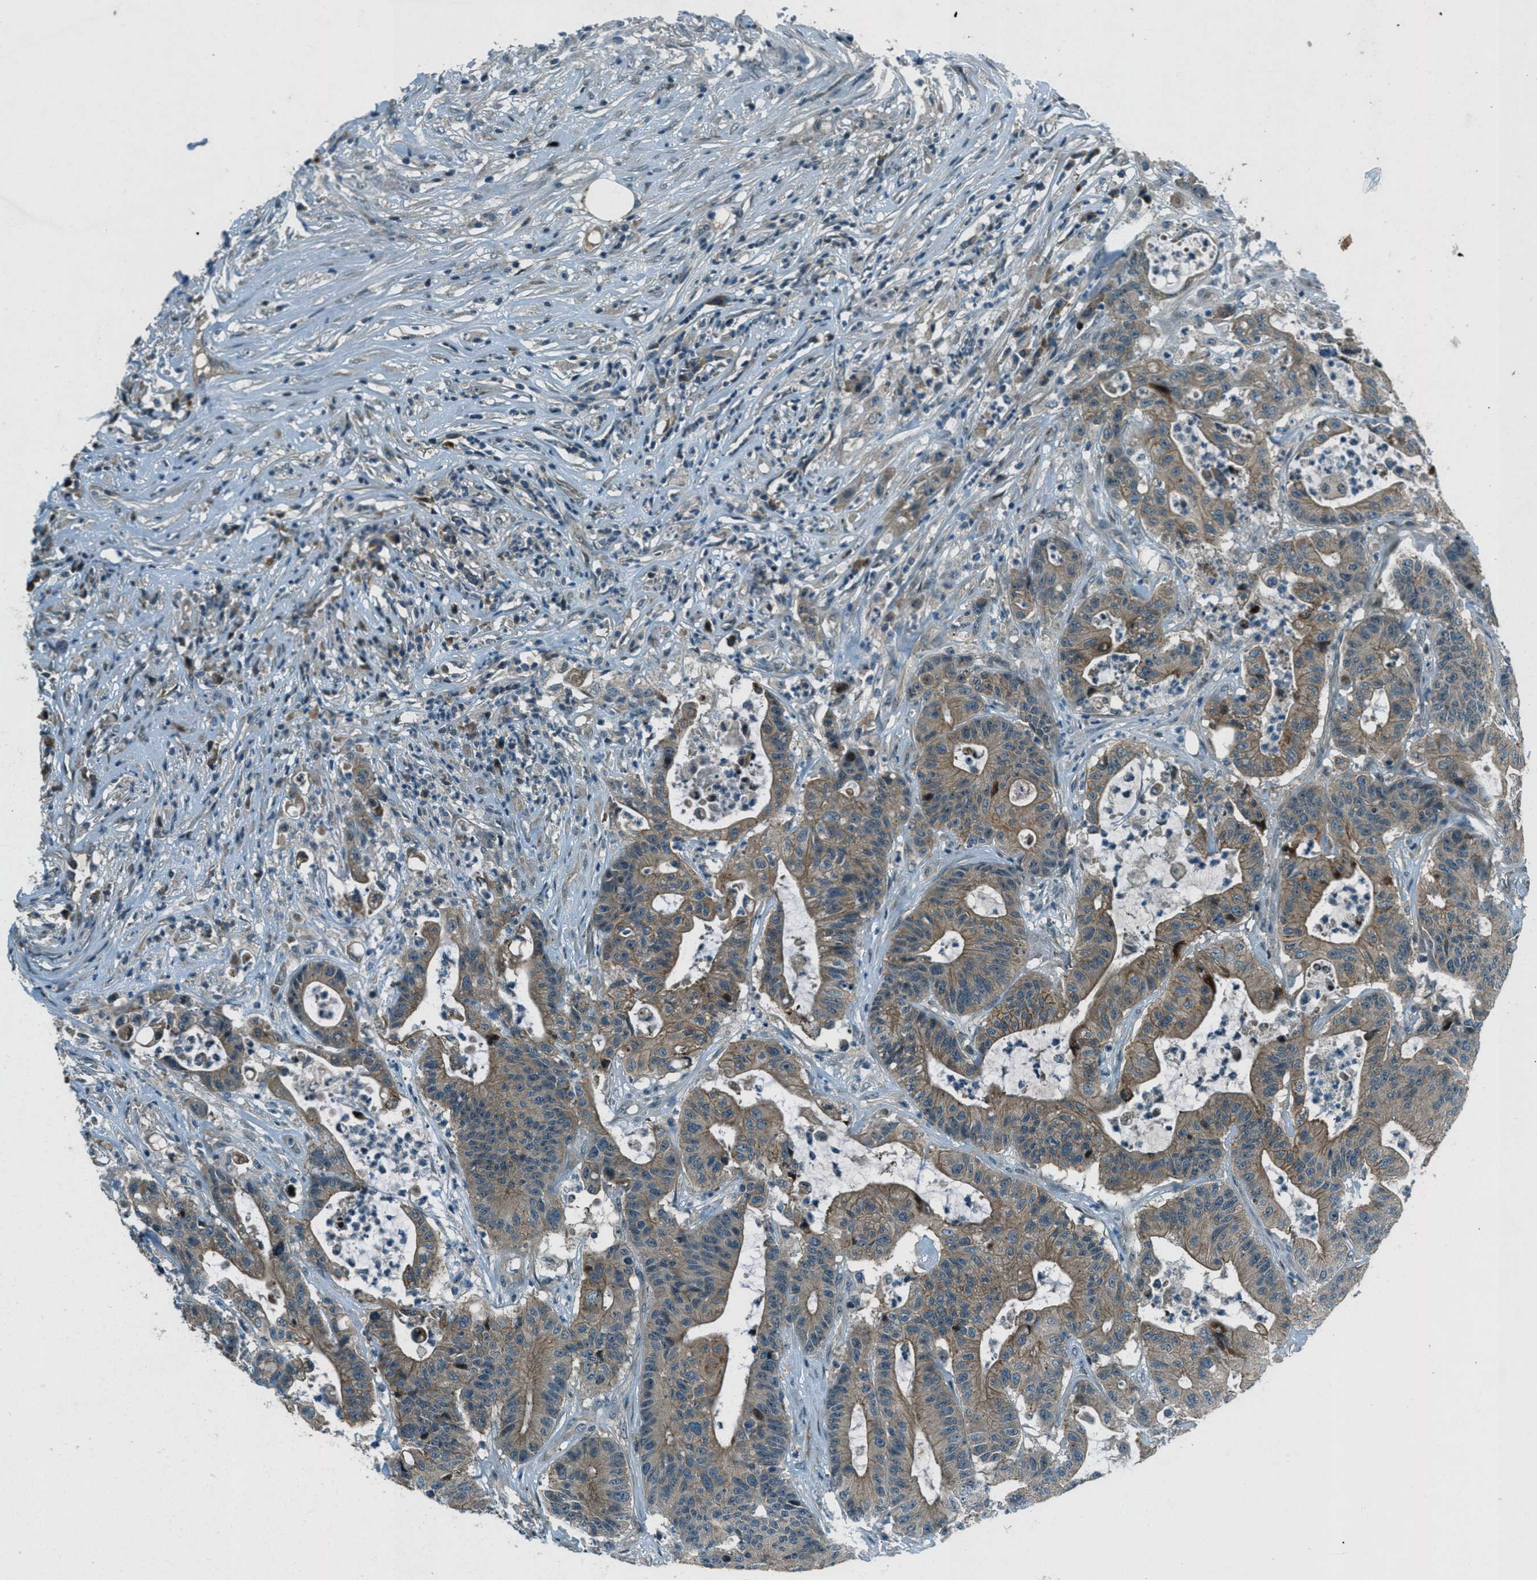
{"staining": {"intensity": "weak", "quantity": ">75%", "location": "cytoplasmic/membranous"}, "tissue": "colorectal cancer", "cell_type": "Tumor cells", "image_type": "cancer", "snomed": [{"axis": "morphology", "description": "Adenocarcinoma, NOS"}, {"axis": "topography", "description": "Colon"}], "caption": "Protein staining of adenocarcinoma (colorectal) tissue demonstrates weak cytoplasmic/membranous expression in approximately >75% of tumor cells.", "gene": "STK11", "patient": {"sex": "female", "age": 84}}